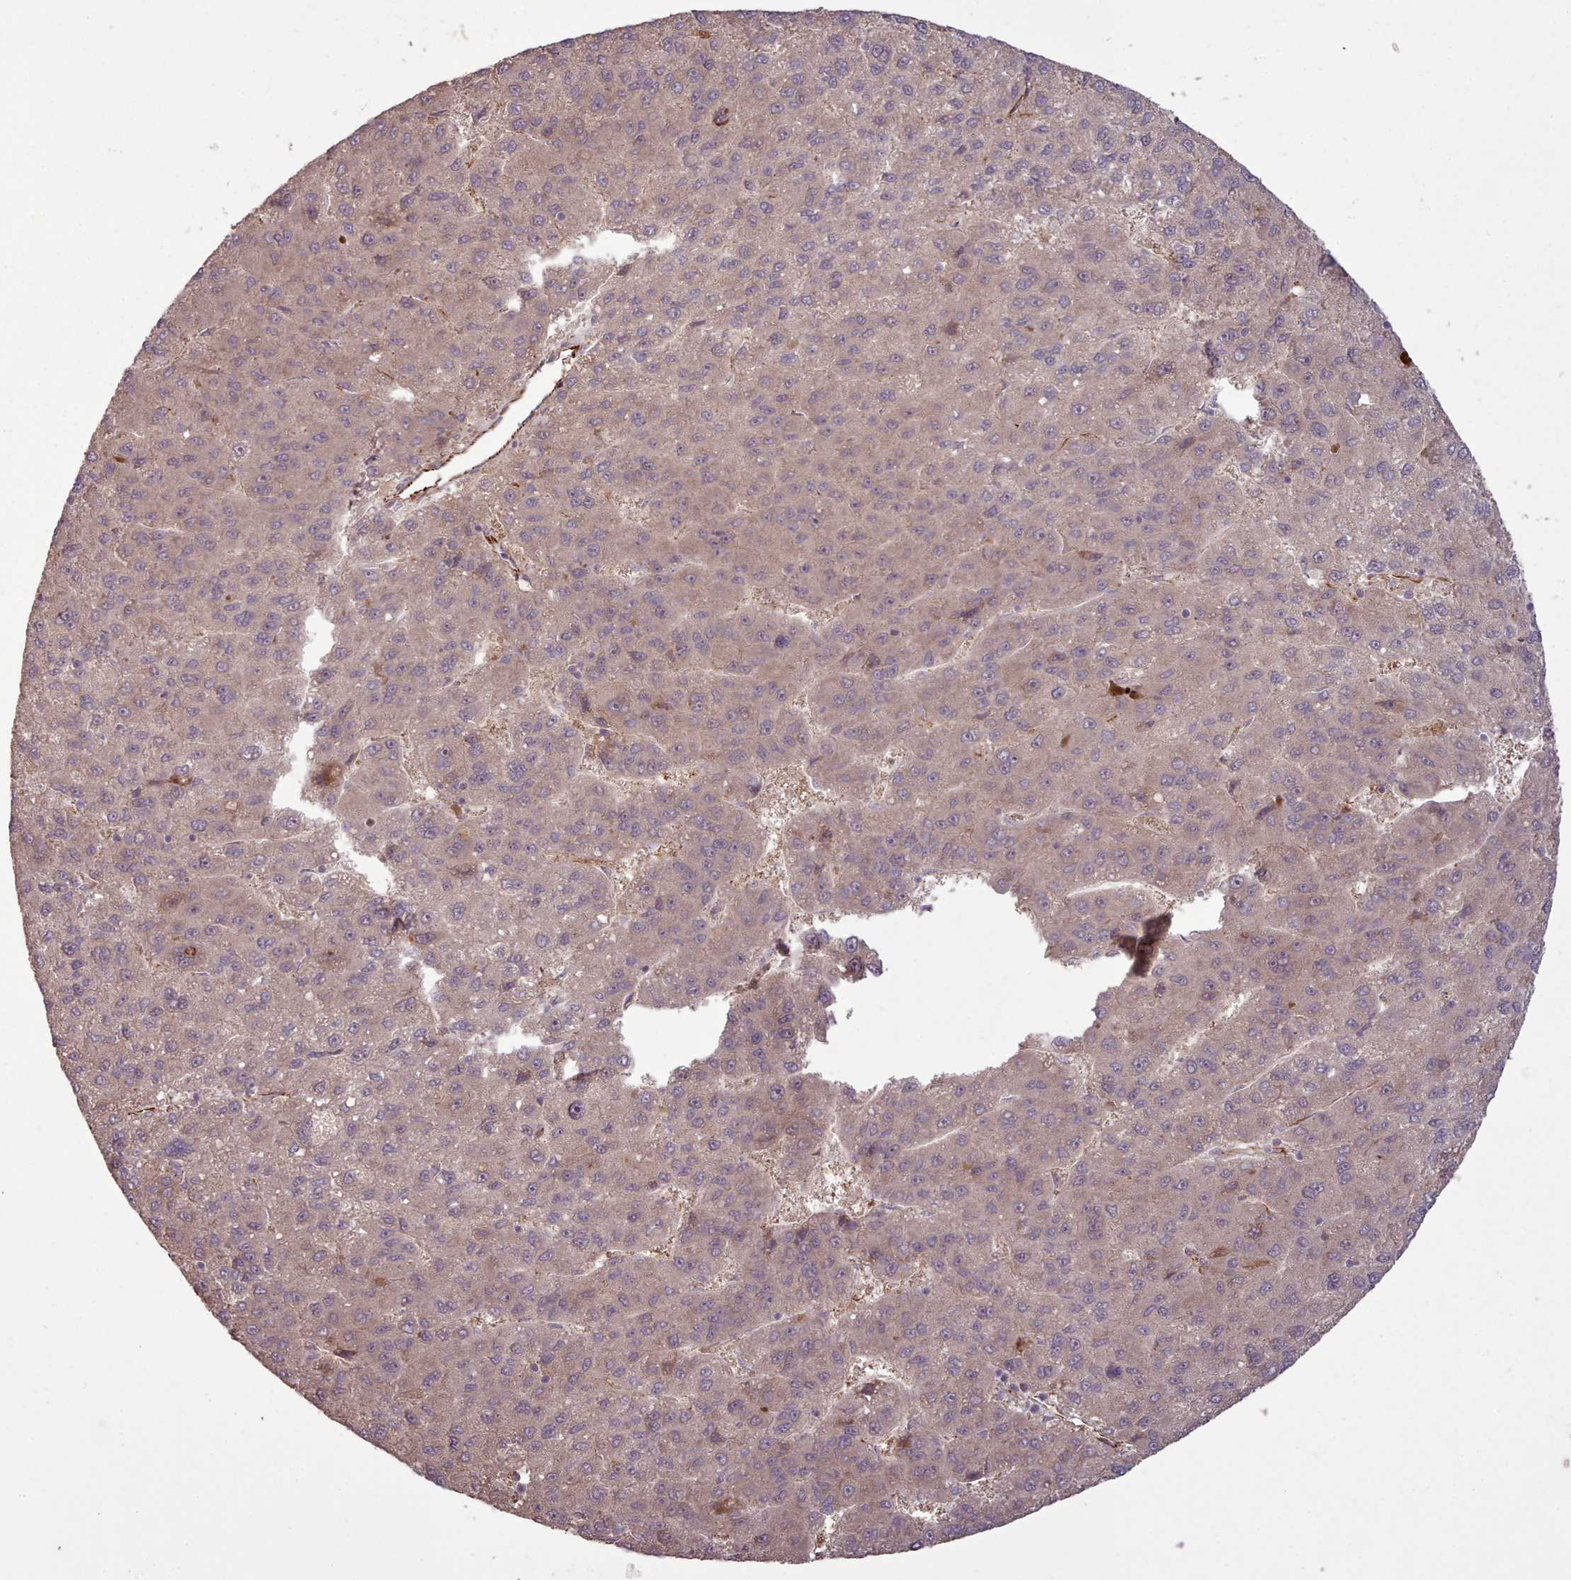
{"staining": {"intensity": "moderate", "quantity": ">75%", "location": "cytoplasmic/membranous"}, "tissue": "liver cancer", "cell_type": "Tumor cells", "image_type": "cancer", "snomed": [{"axis": "morphology", "description": "Carcinoma, Hepatocellular, NOS"}, {"axis": "topography", "description": "Liver"}], "caption": "Liver cancer was stained to show a protein in brown. There is medium levels of moderate cytoplasmic/membranous positivity in about >75% of tumor cells.", "gene": "GBGT1", "patient": {"sex": "female", "age": 82}}